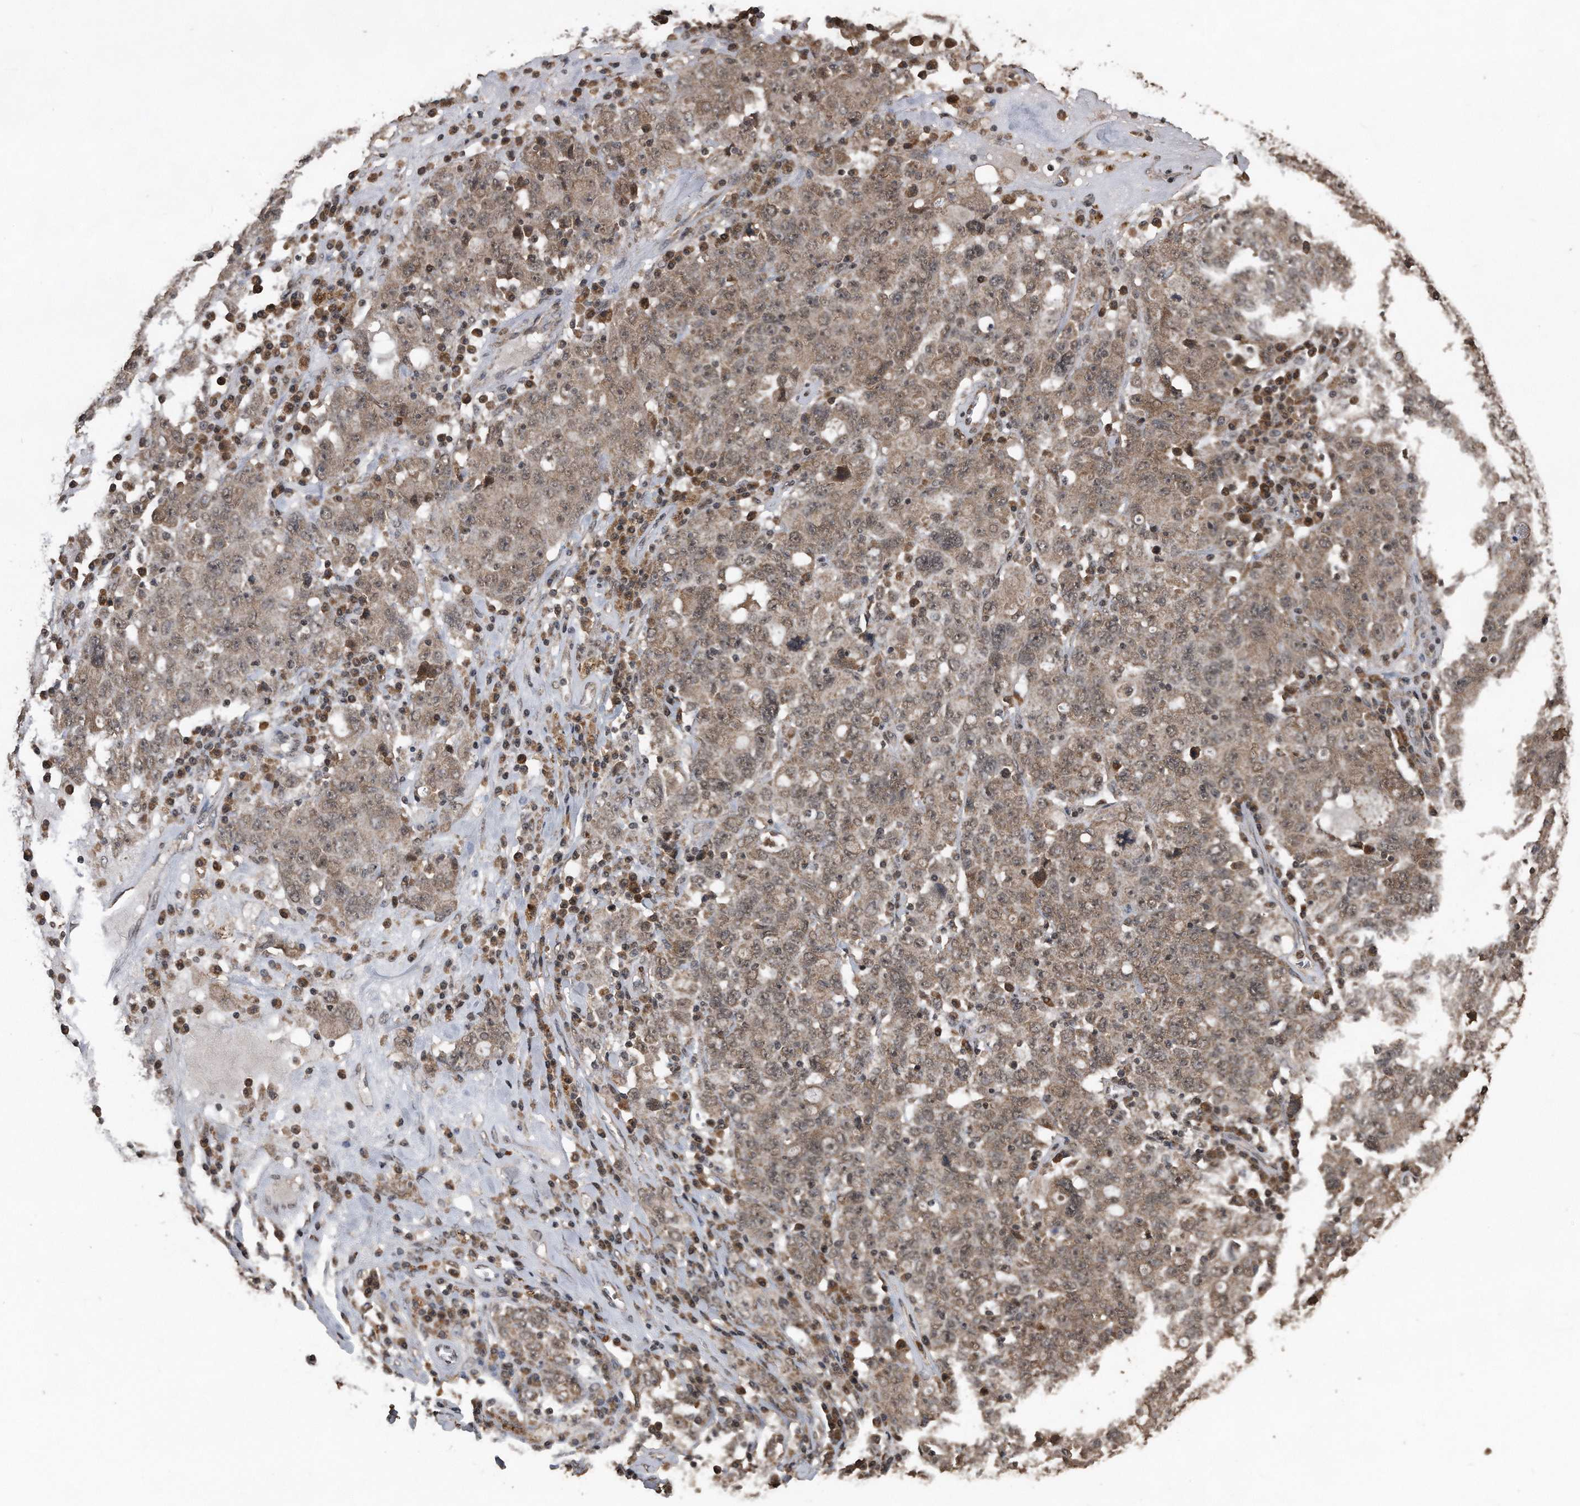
{"staining": {"intensity": "weak", "quantity": ">75%", "location": "cytoplasmic/membranous,nuclear"}, "tissue": "ovarian cancer", "cell_type": "Tumor cells", "image_type": "cancer", "snomed": [{"axis": "morphology", "description": "Carcinoma, endometroid"}, {"axis": "topography", "description": "Ovary"}], "caption": "Immunohistochemical staining of human ovarian cancer (endometroid carcinoma) demonstrates weak cytoplasmic/membranous and nuclear protein staining in about >75% of tumor cells.", "gene": "CRYZL1", "patient": {"sex": "female", "age": 62}}